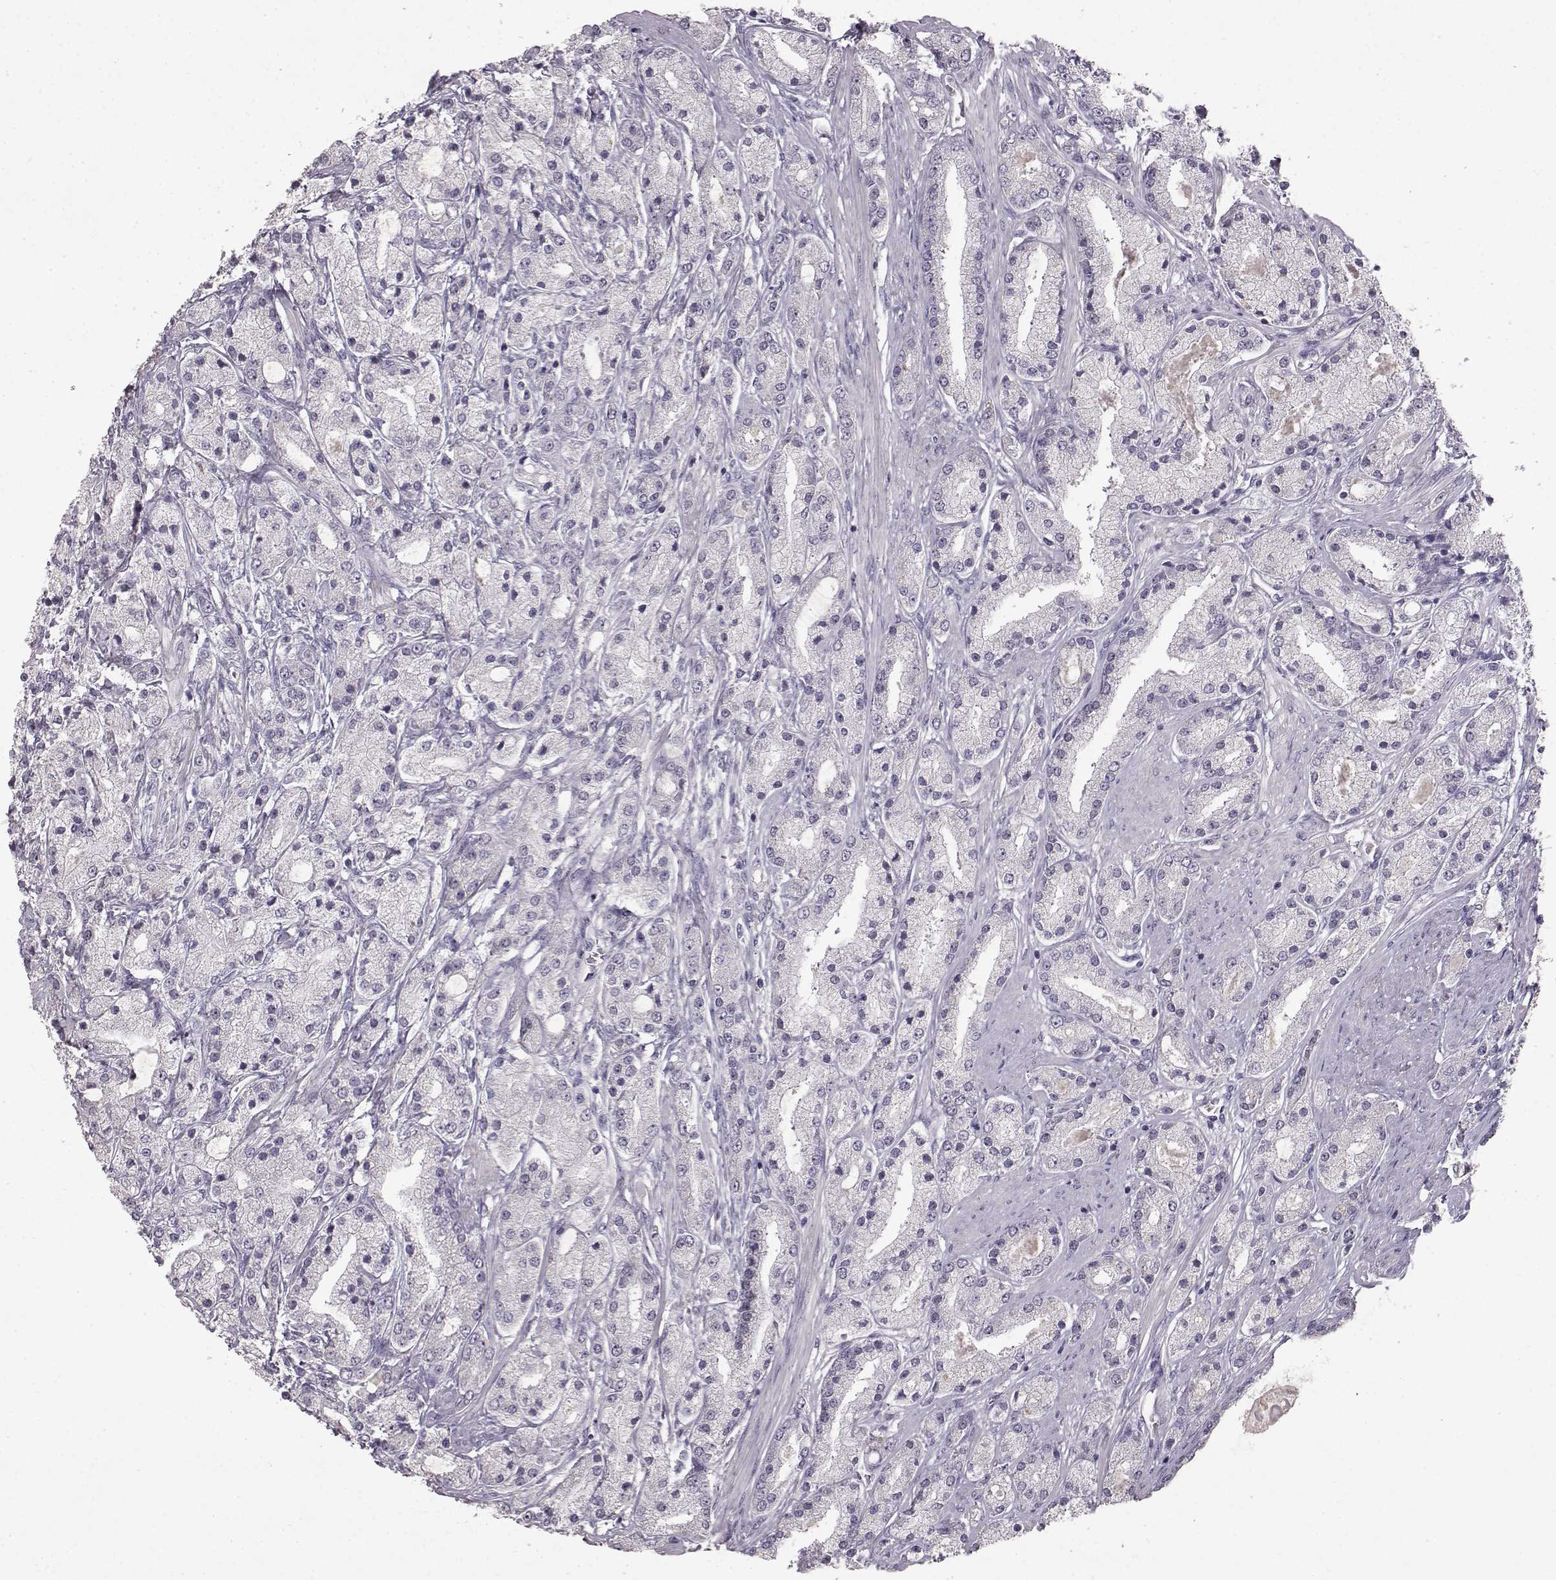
{"staining": {"intensity": "negative", "quantity": "none", "location": "none"}, "tissue": "prostate cancer", "cell_type": "Tumor cells", "image_type": "cancer", "snomed": [{"axis": "morphology", "description": "Adenocarcinoma, High grade"}, {"axis": "topography", "description": "Prostate"}], "caption": "The micrograph shows no staining of tumor cells in high-grade adenocarcinoma (prostate). (DAB immunohistochemistry with hematoxylin counter stain).", "gene": "SPAG17", "patient": {"sex": "male", "age": 67}}